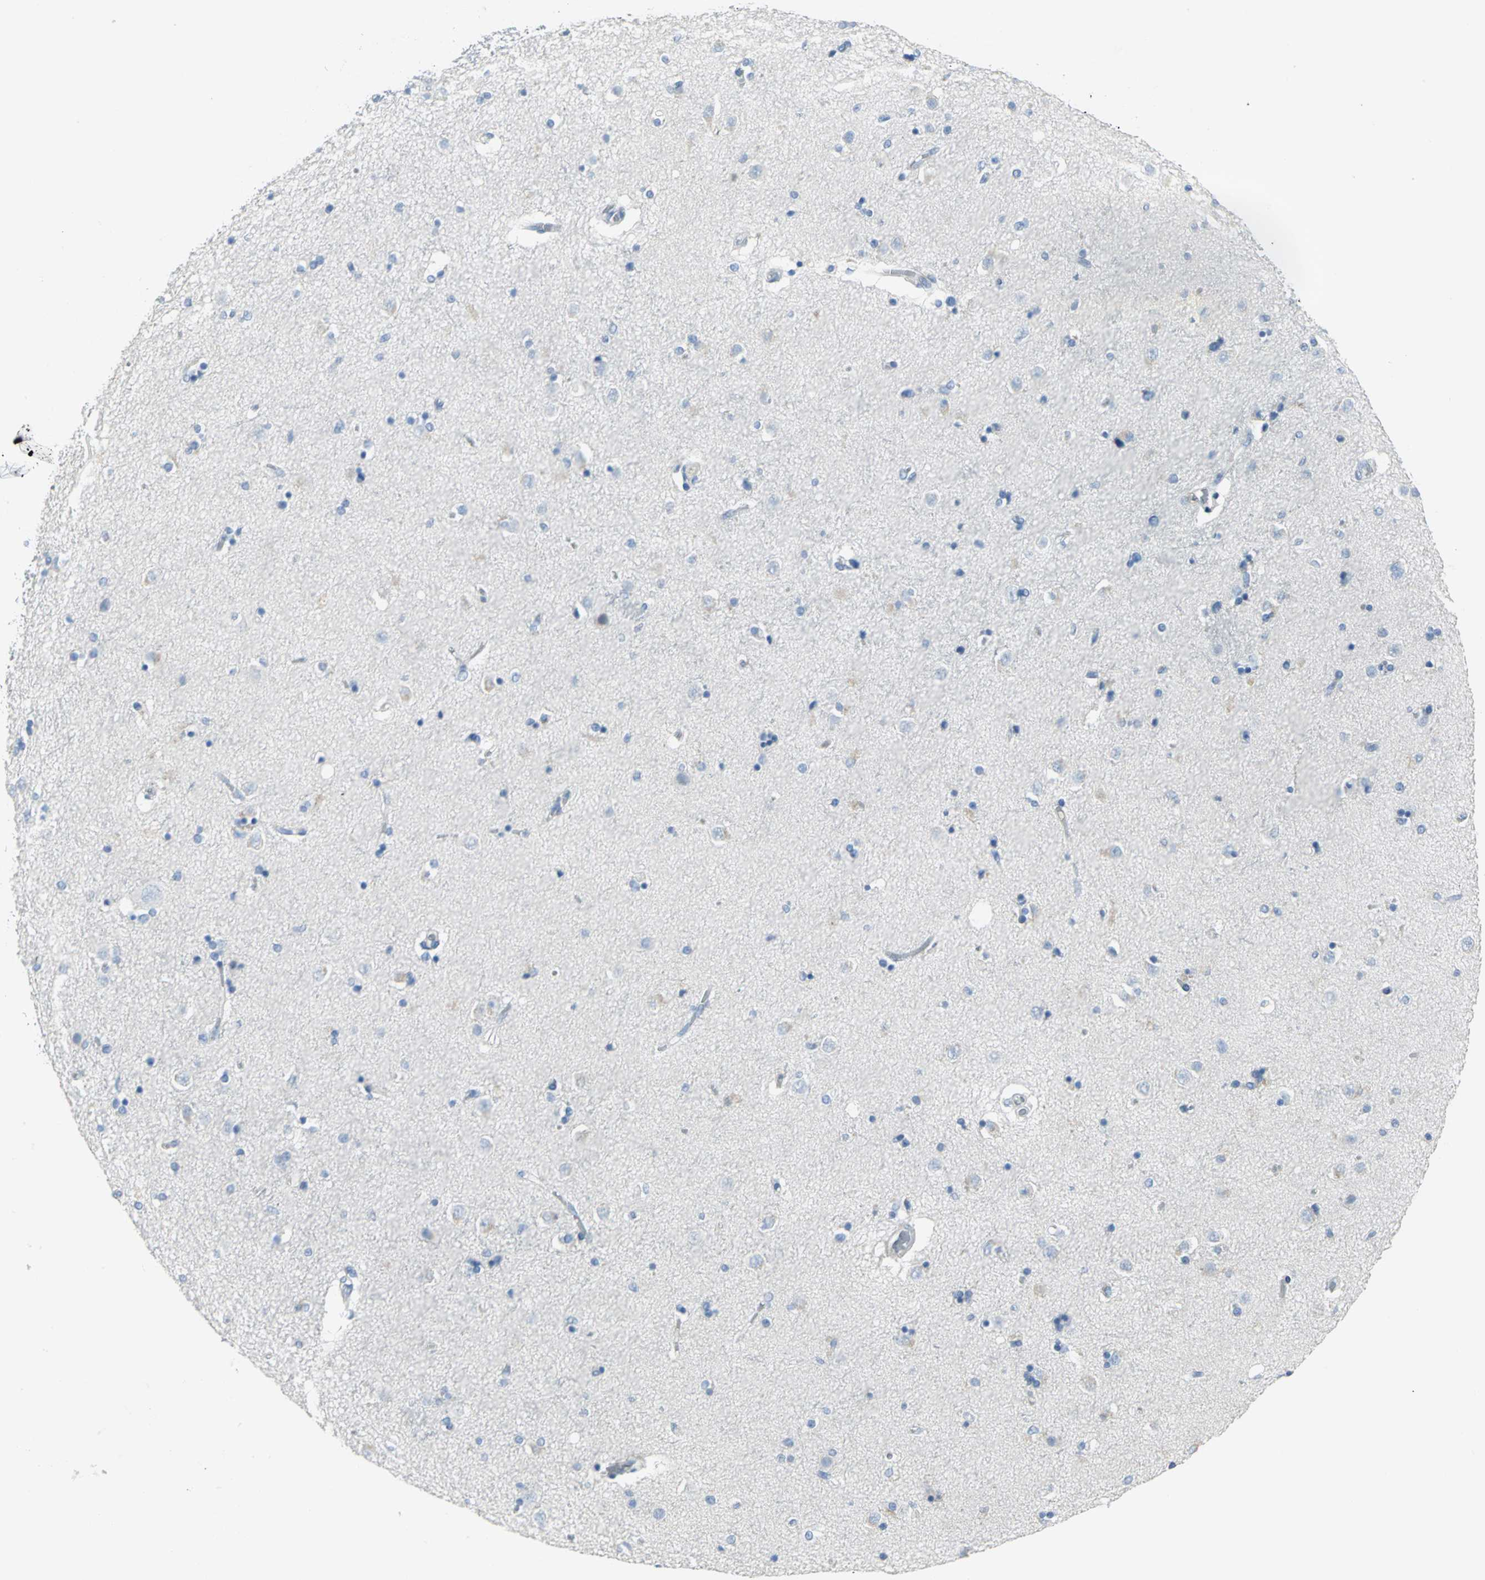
{"staining": {"intensity": "negative", "quantity": "none", "location": "none"}, "tissue": "caudate", "cell_type": "Glial cells", "image_type": "normal", "snomed": [{"axis": "morphology", "description": "Normal tissue, NOS"}, {"axis": "topography", "description": "Lateral ventricle wall"}], "caption": "A high-resolution photomicrograph shows immunohistochemistry (IHC) staining of benign caudate, which displays no significant positivity in glial cells. (DAB (3,3'-diaminobenzidine) immunohistochemistry (IHC) with hematoxylin counter stain).", "gene": "MCM3", "patient": {"sex": "female", "age": 54}}